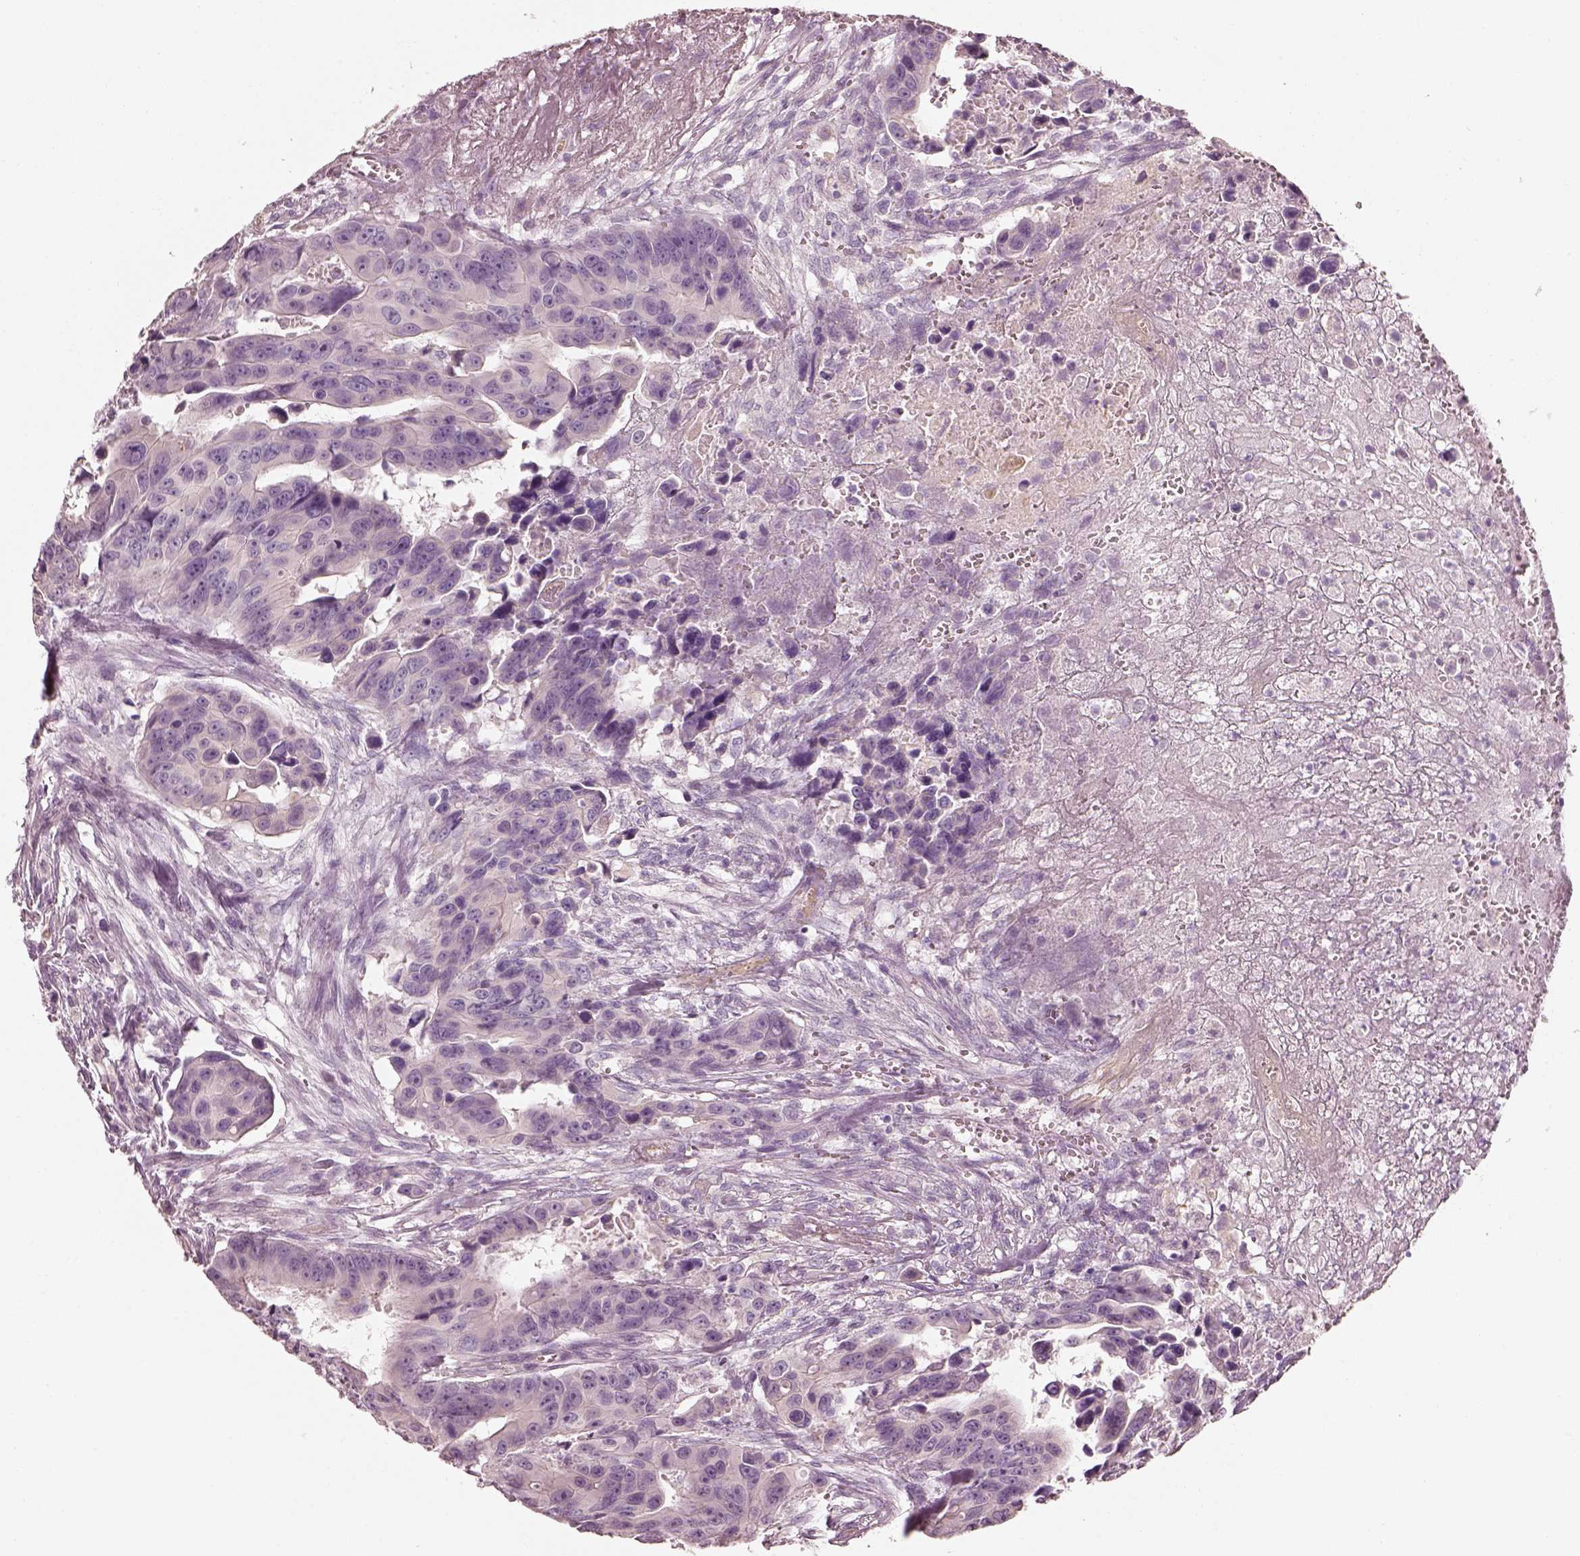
{"staining": {"intensity": "negative", "quantity": "none", "location": "none"}, "tissue": "colorectal cancer", "cell_type": "Tumor cells", "image_type": "cancer", "snomed": [{"axis": "morphology", "description": "Adenocarcinoma, NOS"}, {"axis": "topography", "description": "Colon"}], "caption": "A micrograph of human colorectal cancer is negative for staining in tumor cells.", "gene": "PNOC", "patient": {"sex": "female", "age": 87}}